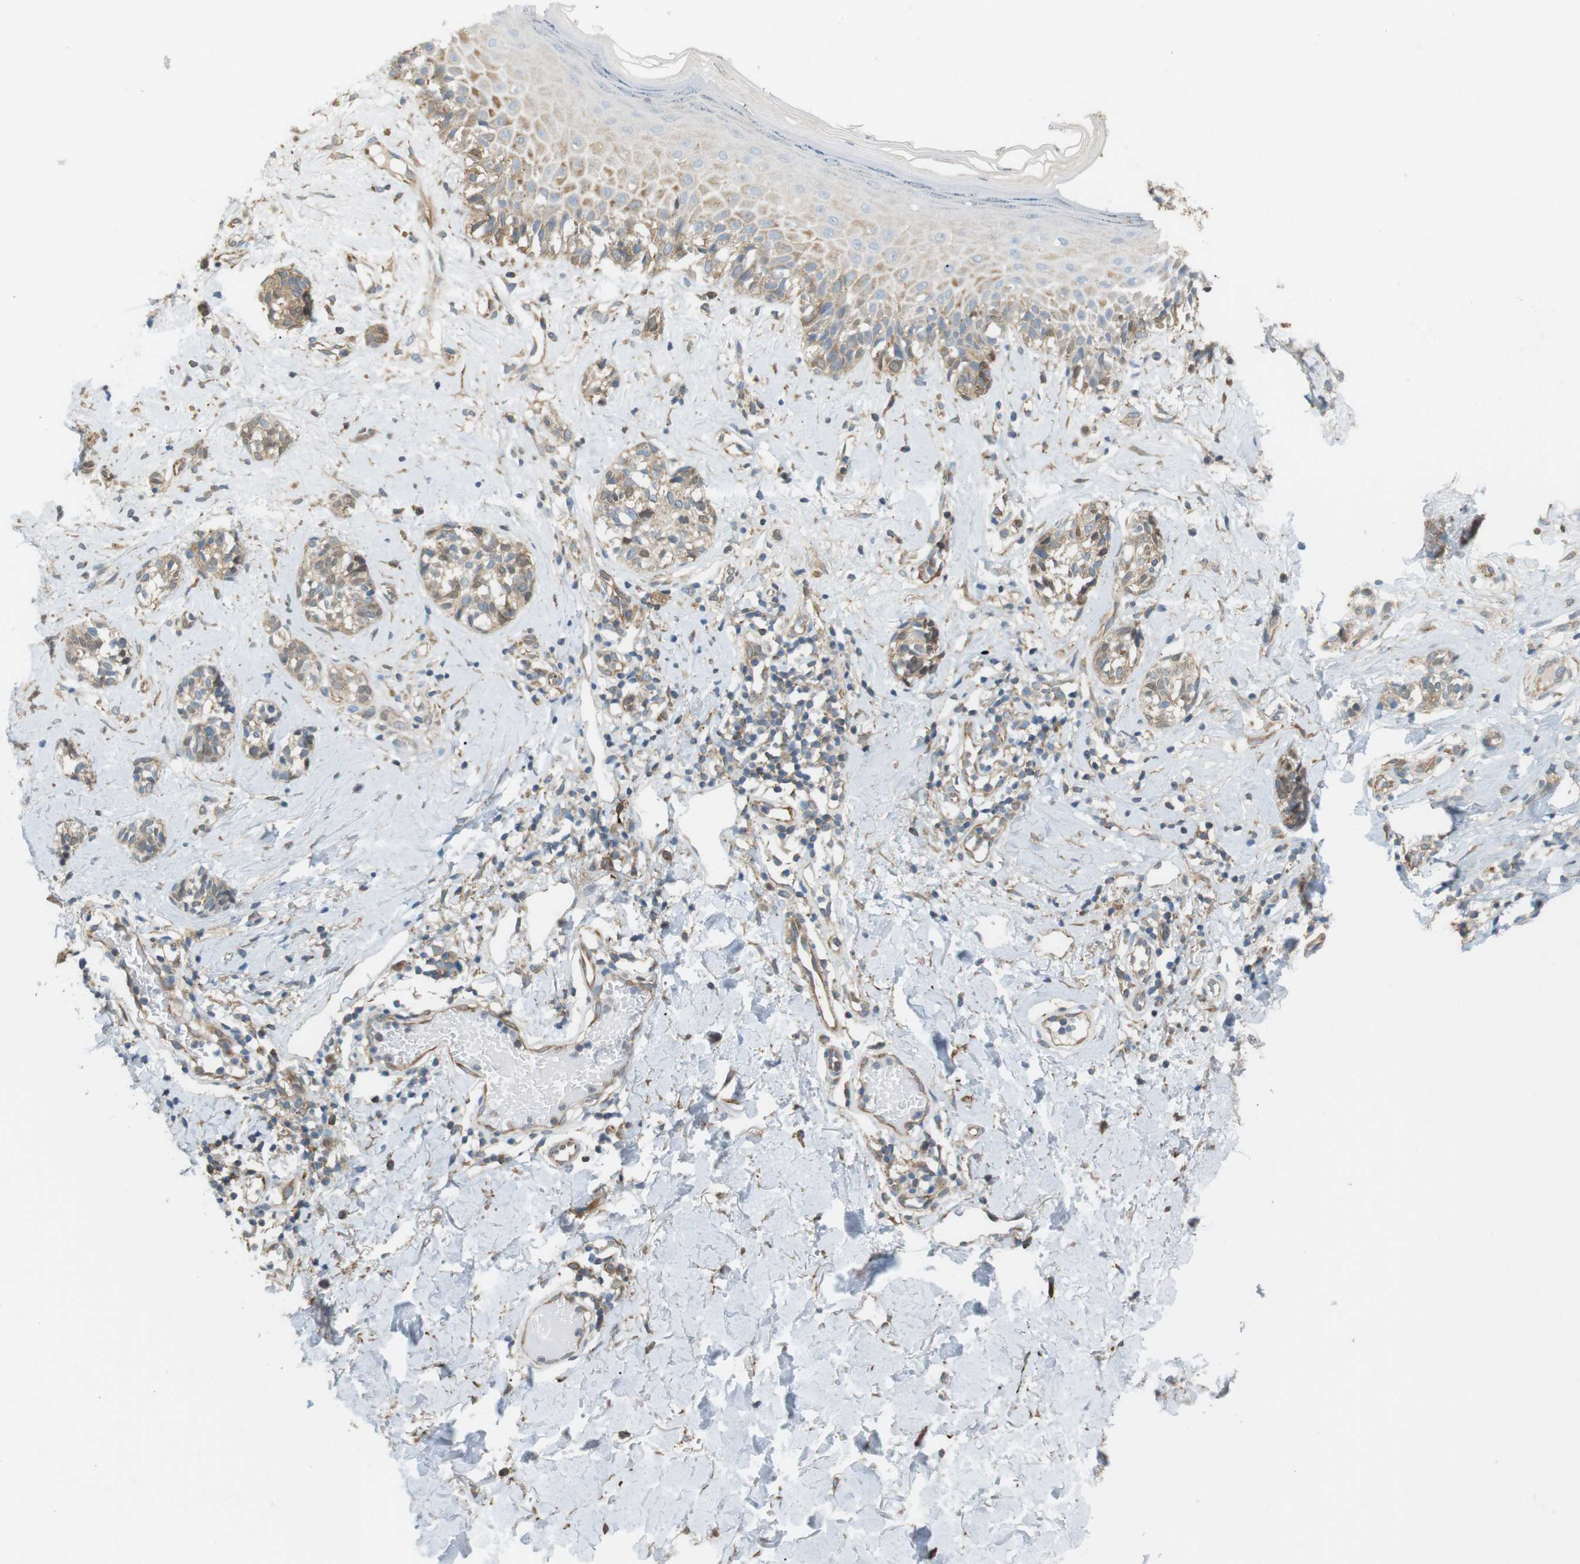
{"staining": {"intensity": "weak", "quantity": ">75%", "location": "cytoplasmic/membranous"}, "tissue": "melanoma", "cell_type": "Tumor cells", "image_type": "cancer", "snomed": [{"axis": "morphology", "description": "Malignant melanoma, NOS"}, {"axis": "topography", "description": "Skin"}], "caption": "This micrograph shows immunohistochemistry staining of malignant melanoma, with low weak cytoplasmic/membranous positivity in approximately >75% of tumor cells.", "gene": "PEPD", "patient": {"sex": "male", "age": 64}}